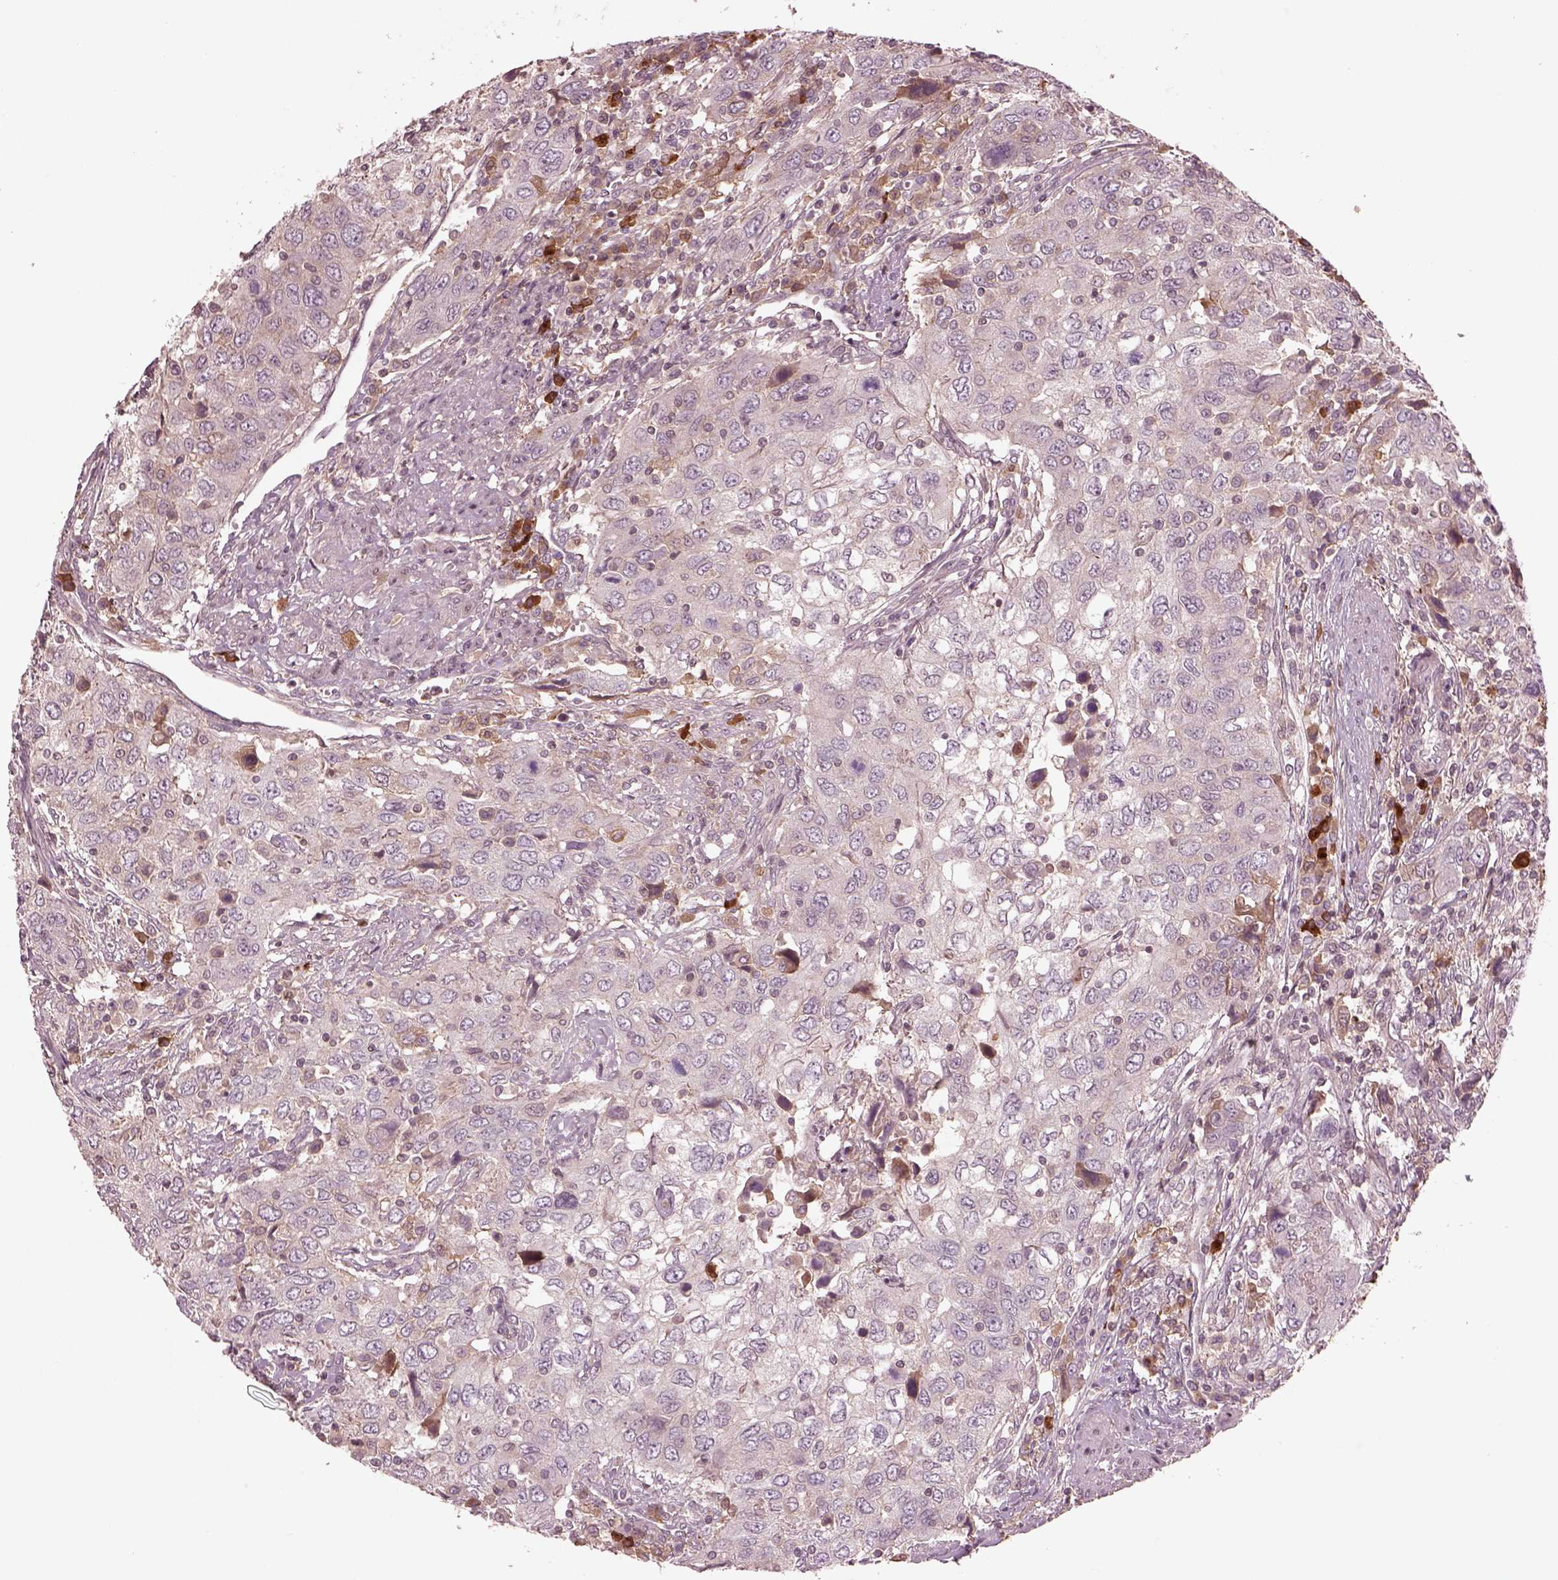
{"staining": {"intensity": "negative", "quantity": "none", "location": "none"}, "tissue": "urothelial cancer", "cell_type": "Tumor cells", "image_type": "cancer", "snomed": [{"axis": "morphology", "description": "Urothelial carcinoma, High grade"}, {"axis": "topography", "description": "Urinary bladder"}], "caption": "A micrograph of high-grade urothelial carcinoma stained for a protein shows no brown staining in tumor cells.", "gene": "PTX4", "patient": {"sex": "male", "age": 76}}